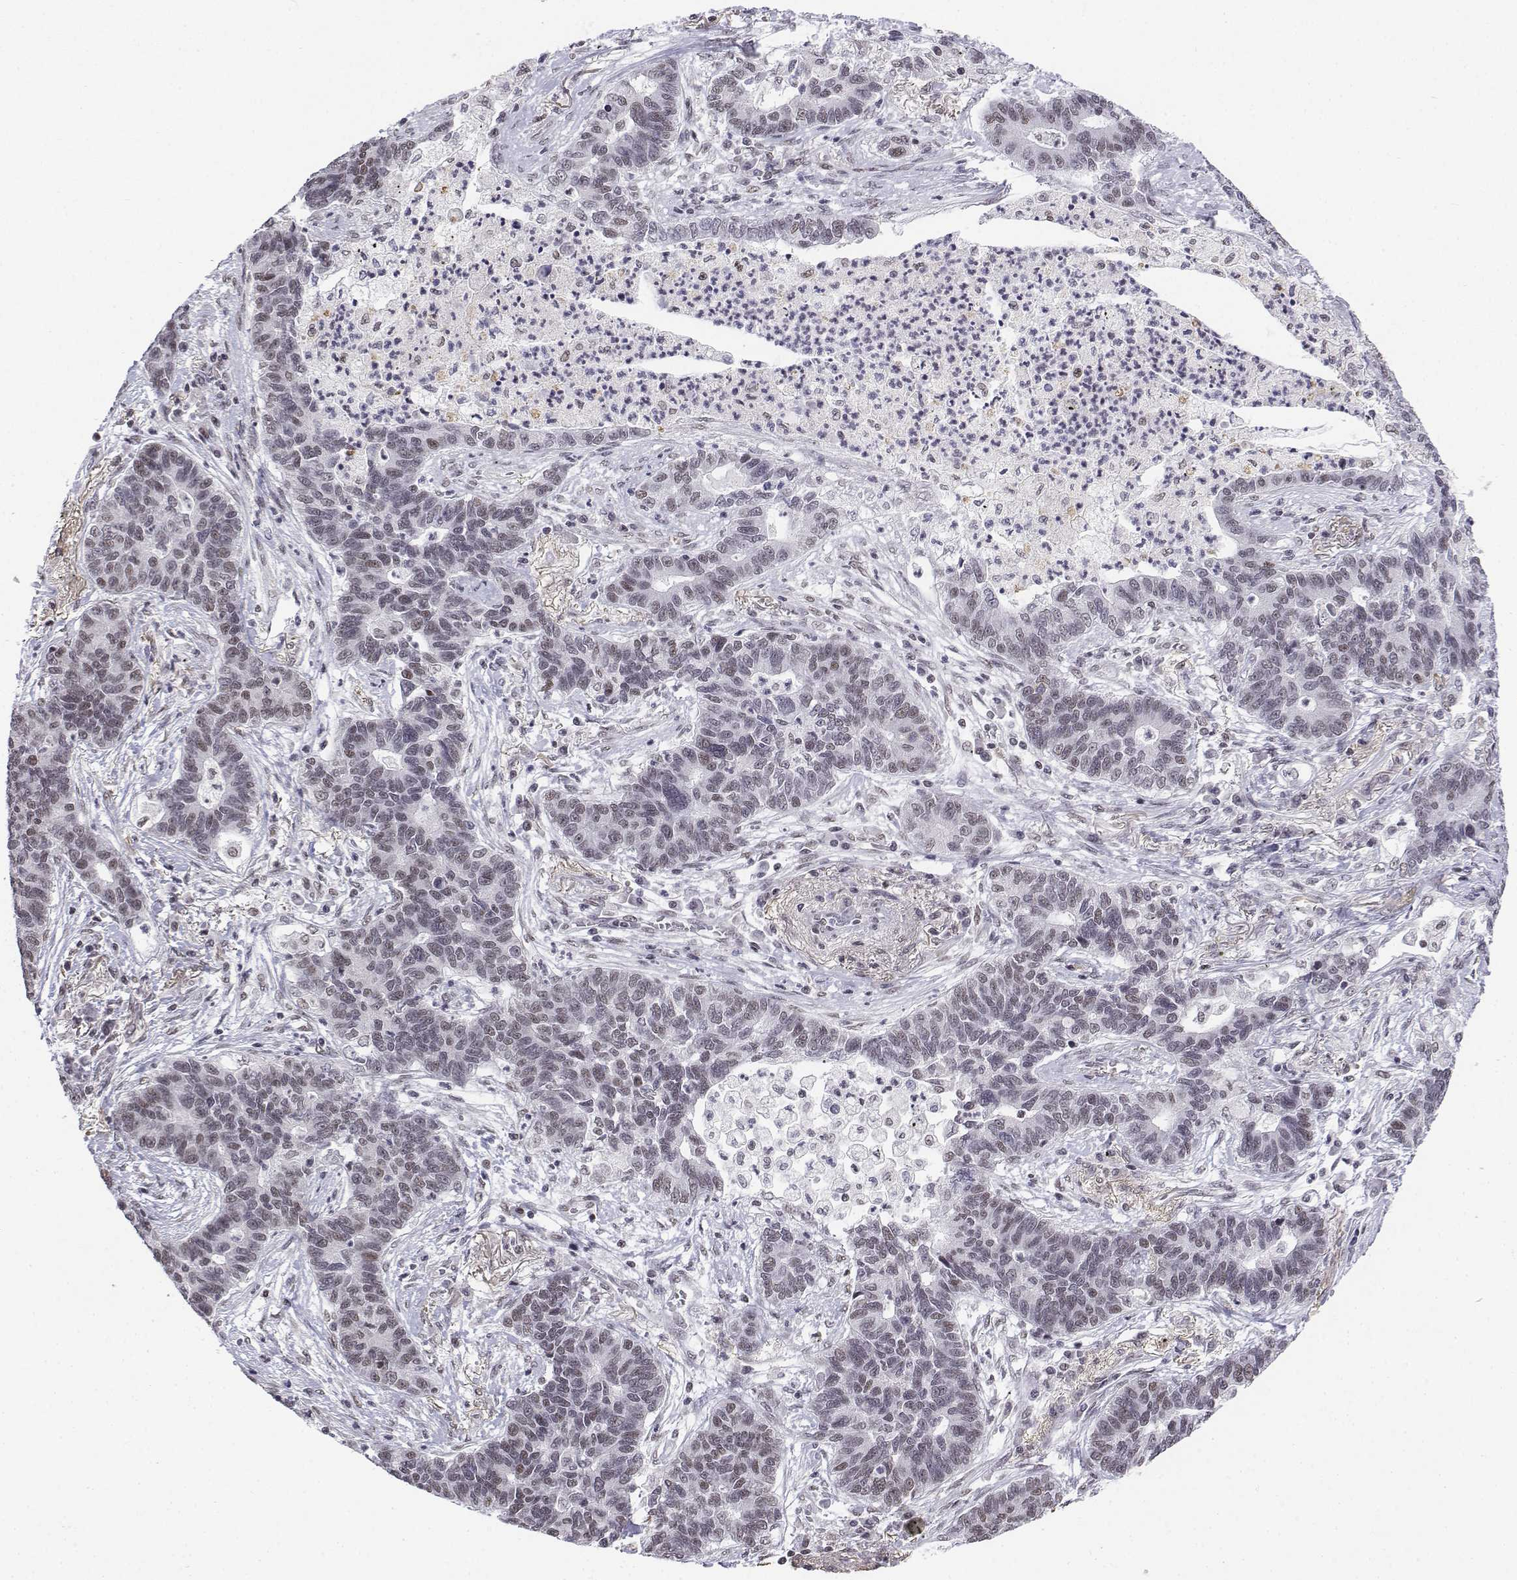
{"staining": {"intensity": "weak", "quantity": ">75%", "location": "nuclear"}, "tissue": "lung cancer", "cell_type": "Tumor cells", "image_type": "cancer", "snomed": [{"axis": "morphology", "description": "Adenocarcinoma, NOS"}, {"axis": "topography", "description": "Lung"}], "caption": "Tumor cells show weak nuclear expression in approximately >75% of cells in adenocarcinoma (lung). The staining was performed using DAB (3,3'-diaminobenzidine), with brown indicating positive protein expression. Nuclei are stained blue with hematoxylin.", "gene": "SETD1A", "patient": {"sex": "female", "age": 57}}